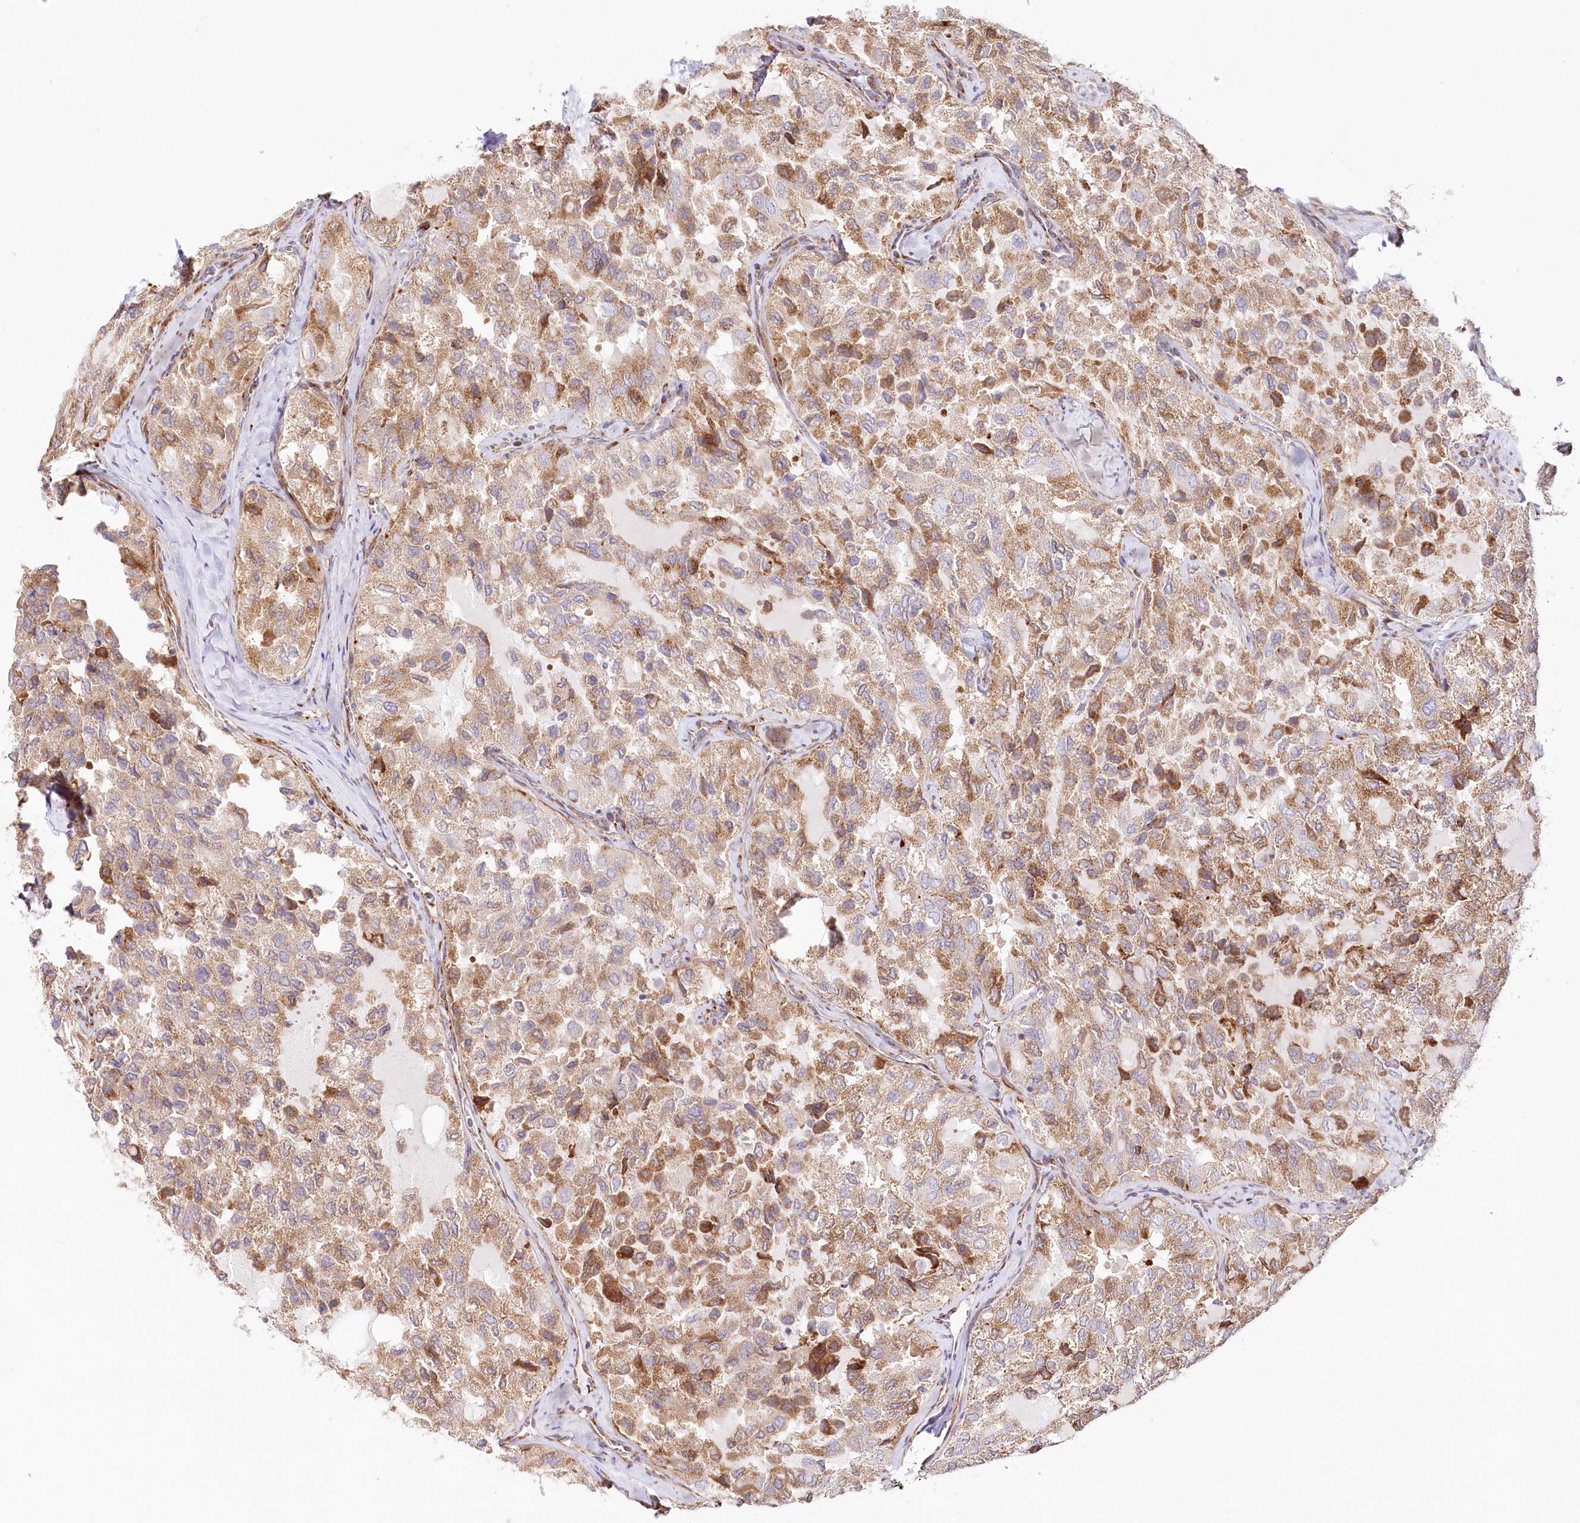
{"staining": {"intensity": "moderate", "quantity": "25%-75%", "location": "cytoplasmic/membranous"}, "tissue": "thyroid cancer", "cell_type": "Tumor cells", "image_type": "cancer", "snomed": [{"axis": "morphology", "description": "Follicular adenoma carcinoma, NOS"}, {"axis": "topography", "description": "Thyroid gland"}], "caption": "Tumor cells exhibit medium levels of moderate cytoplasmic/membranous staining in approximately 25%-75% of cells in human thyroid cancer.", "gene": "ABRAXAS2", "patient": {"sex": "male", "age": 75}}